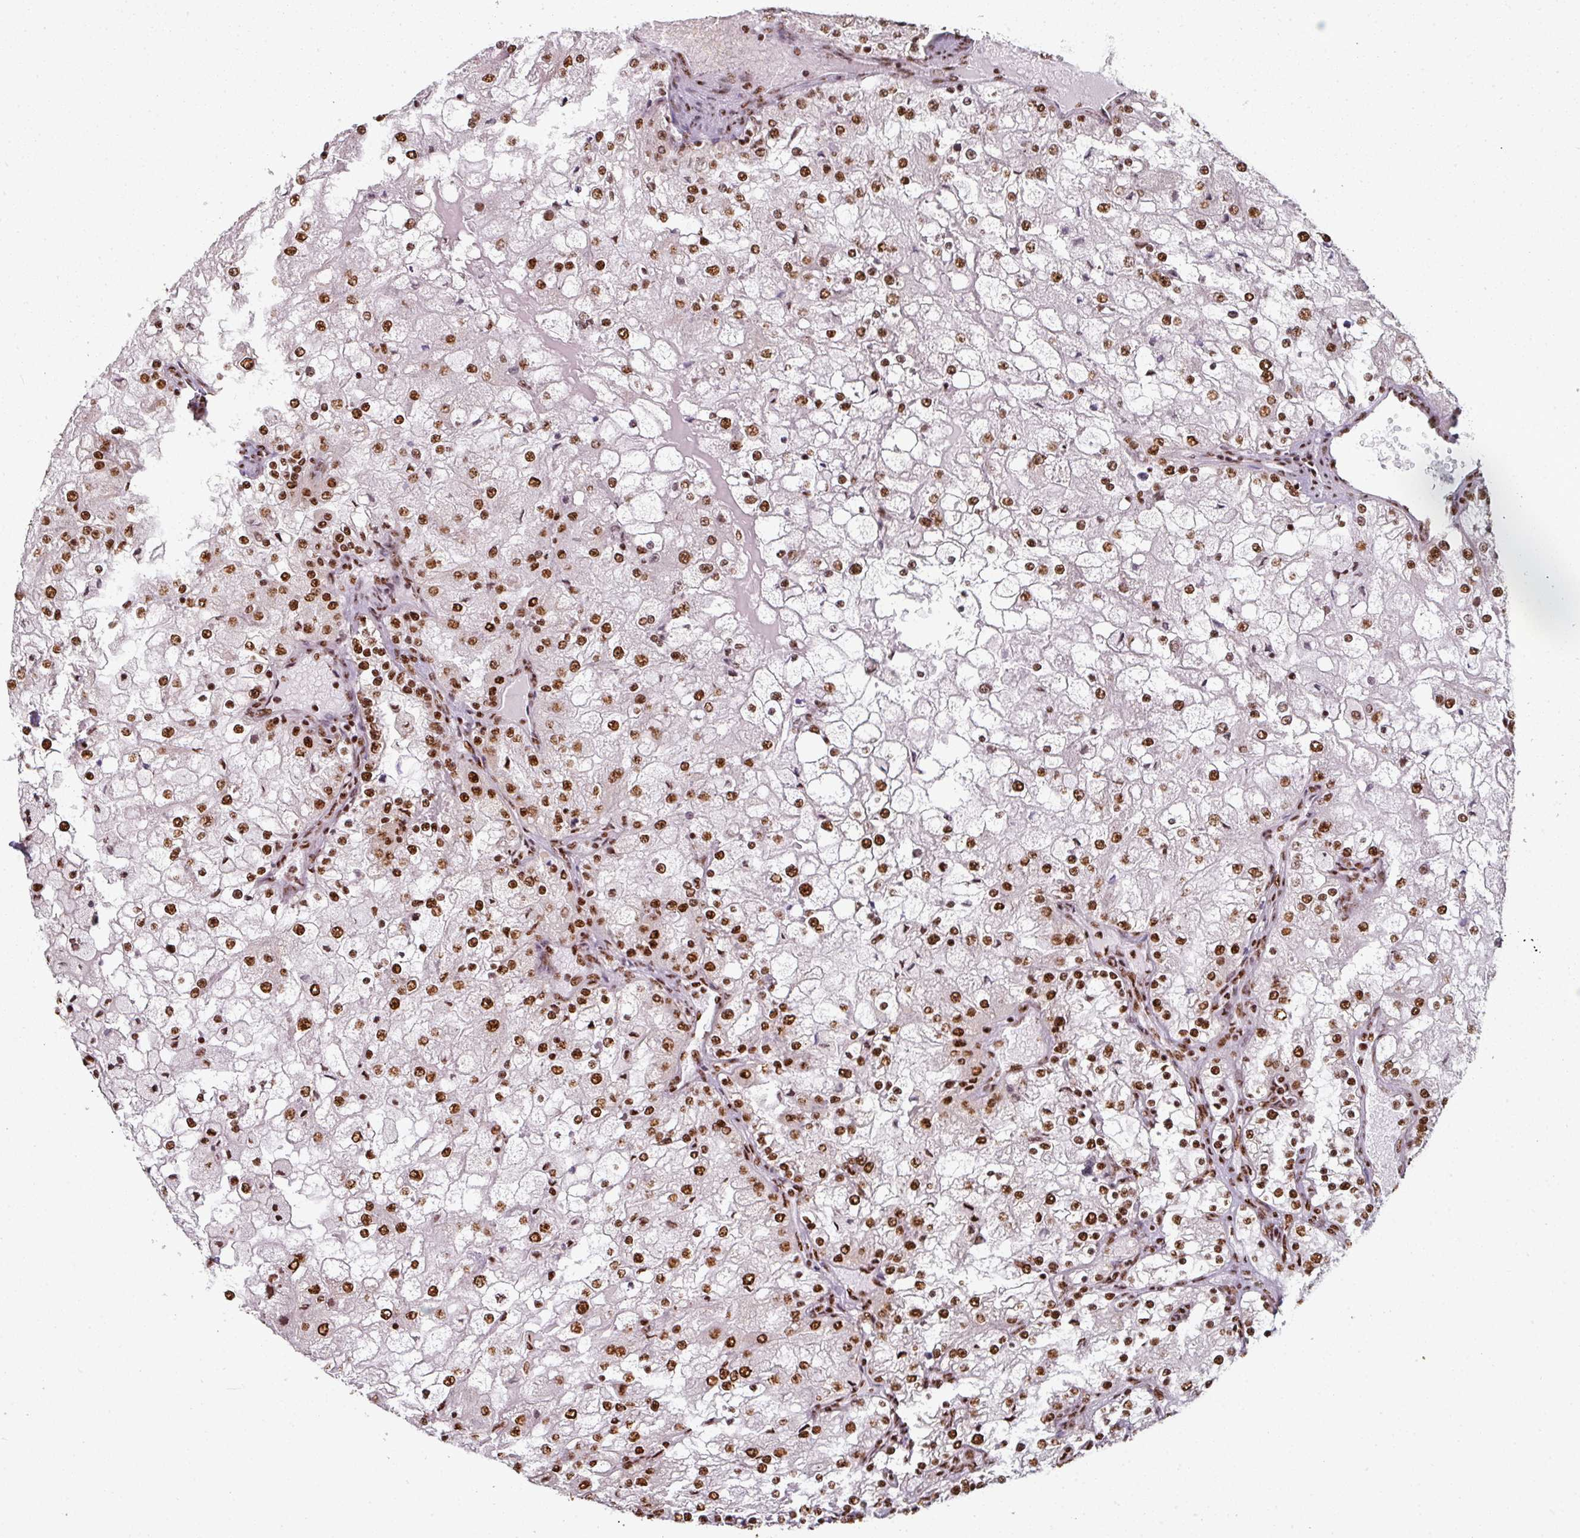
{"staining": {"intensity": "strong", "quantity": ">75%", "location": "nuclear"}, "tissue": "renal cancer", "cell_type": "Tumor cells", "image_type": "cancer", "snomed": [{"axis": "morphology", "description": "Adenocarcinoma, NOS"}, {"axis": "topography", "description": "Kidney"}], "caption": "Renal adenocarcinoma stained for a protein reveals strong nuclear positivity in tumor cells. (DAB (3,3'-diaminobenzidine) = brown stain, brightfield microscopy at high magnification).", "gene": "SIK3", "patient": {"sex": "female", "age": 74}}